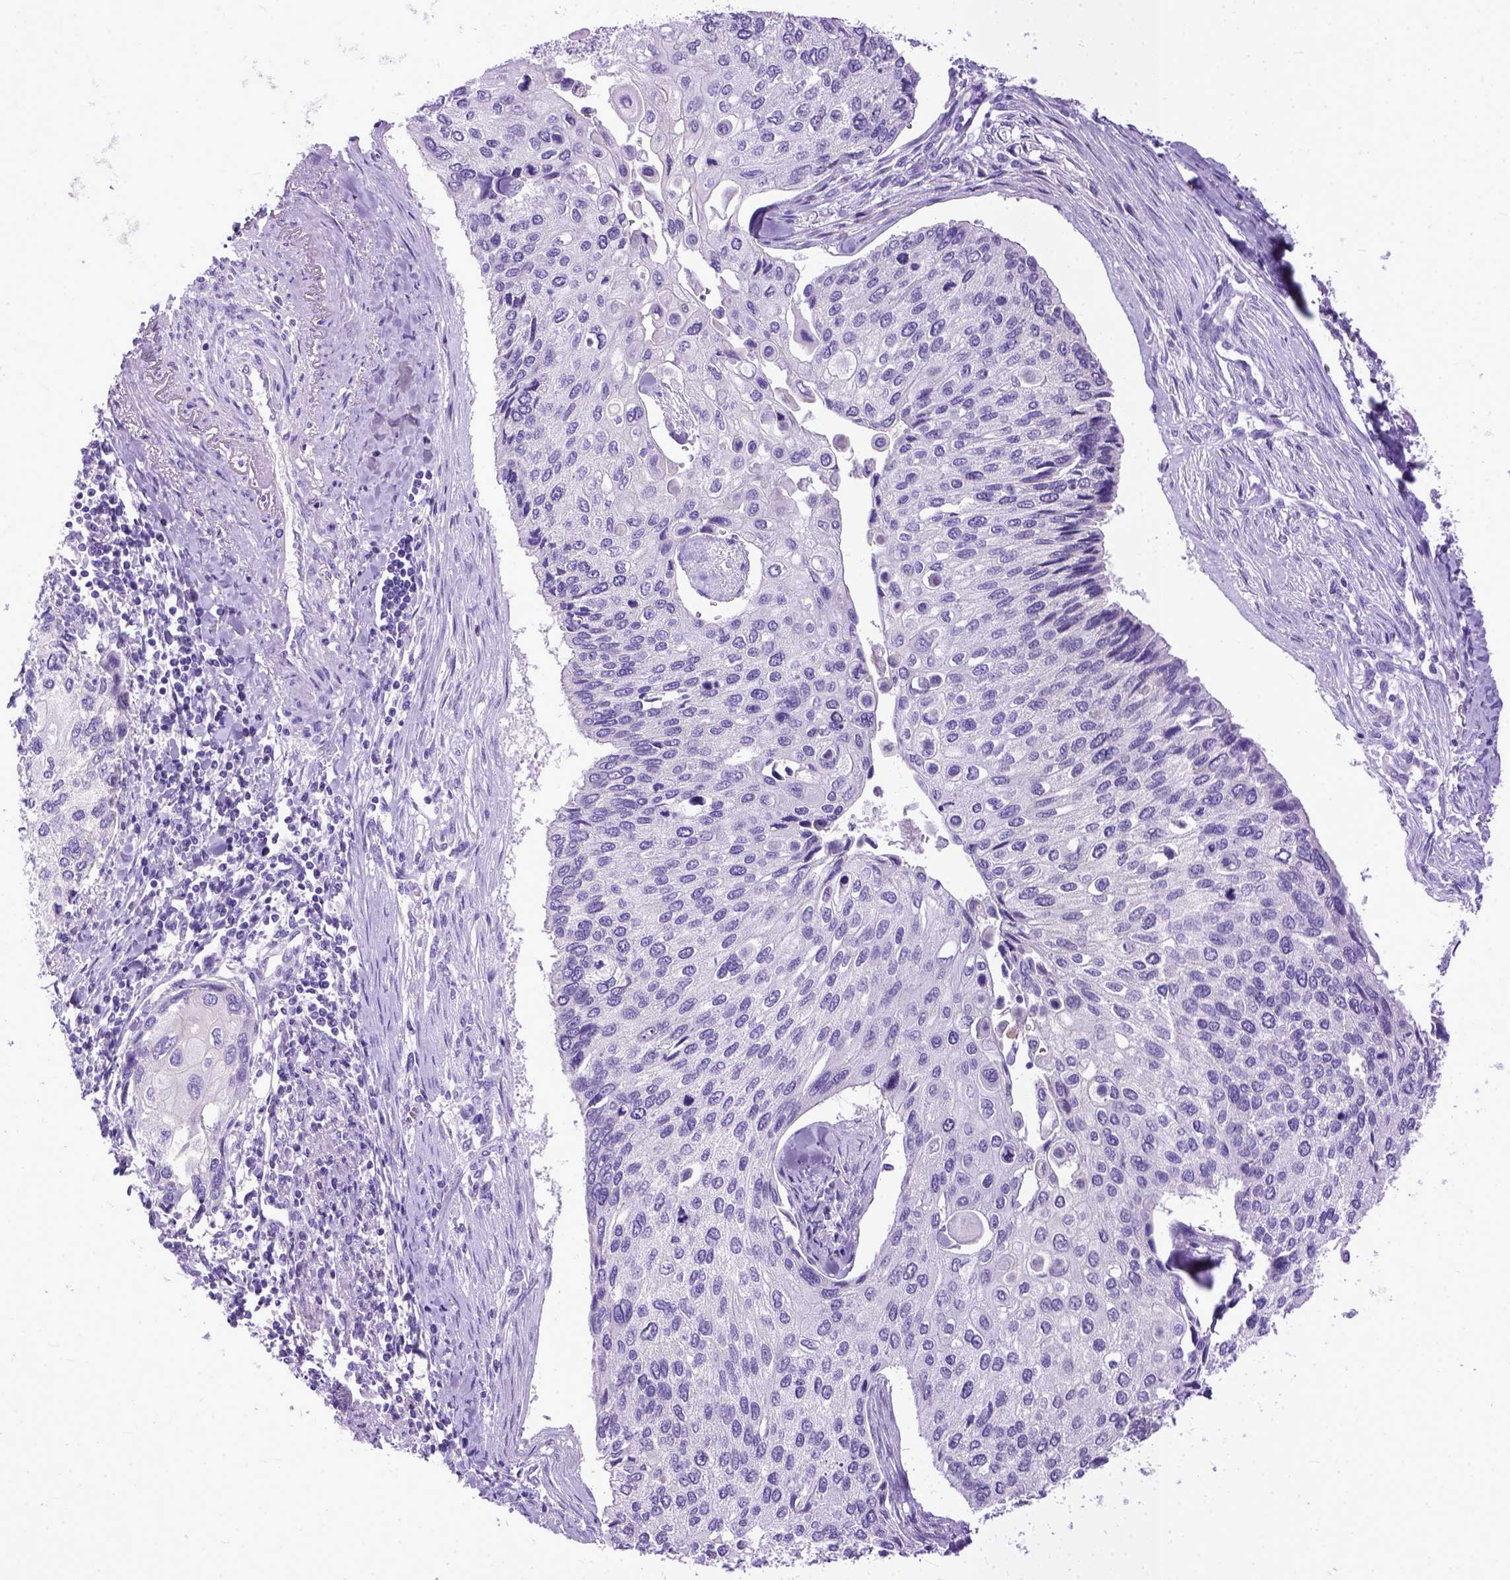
{"staining": {"intensity": "negative", "quantity": "none", "location": "none"}, "tissue": "lung cancer", "cell_type": "Tumor cells", "image_type": "cancer", "snomed": [{"axis": "morphology", "description": "Squamous cell carcinoma, NOS"}, {"axis": "morphology", "description": "Squamous cell carcinoma, metastatic, NOS"}, {"axis": "topography", "description": "Lung"}], "caption": "Micrograph shows no protein staining in tumor cells of lung cancer (squamous cell carcinoma) tissue.", "gene": "PPL", "patient": {"sex": "male", "age": 63}}